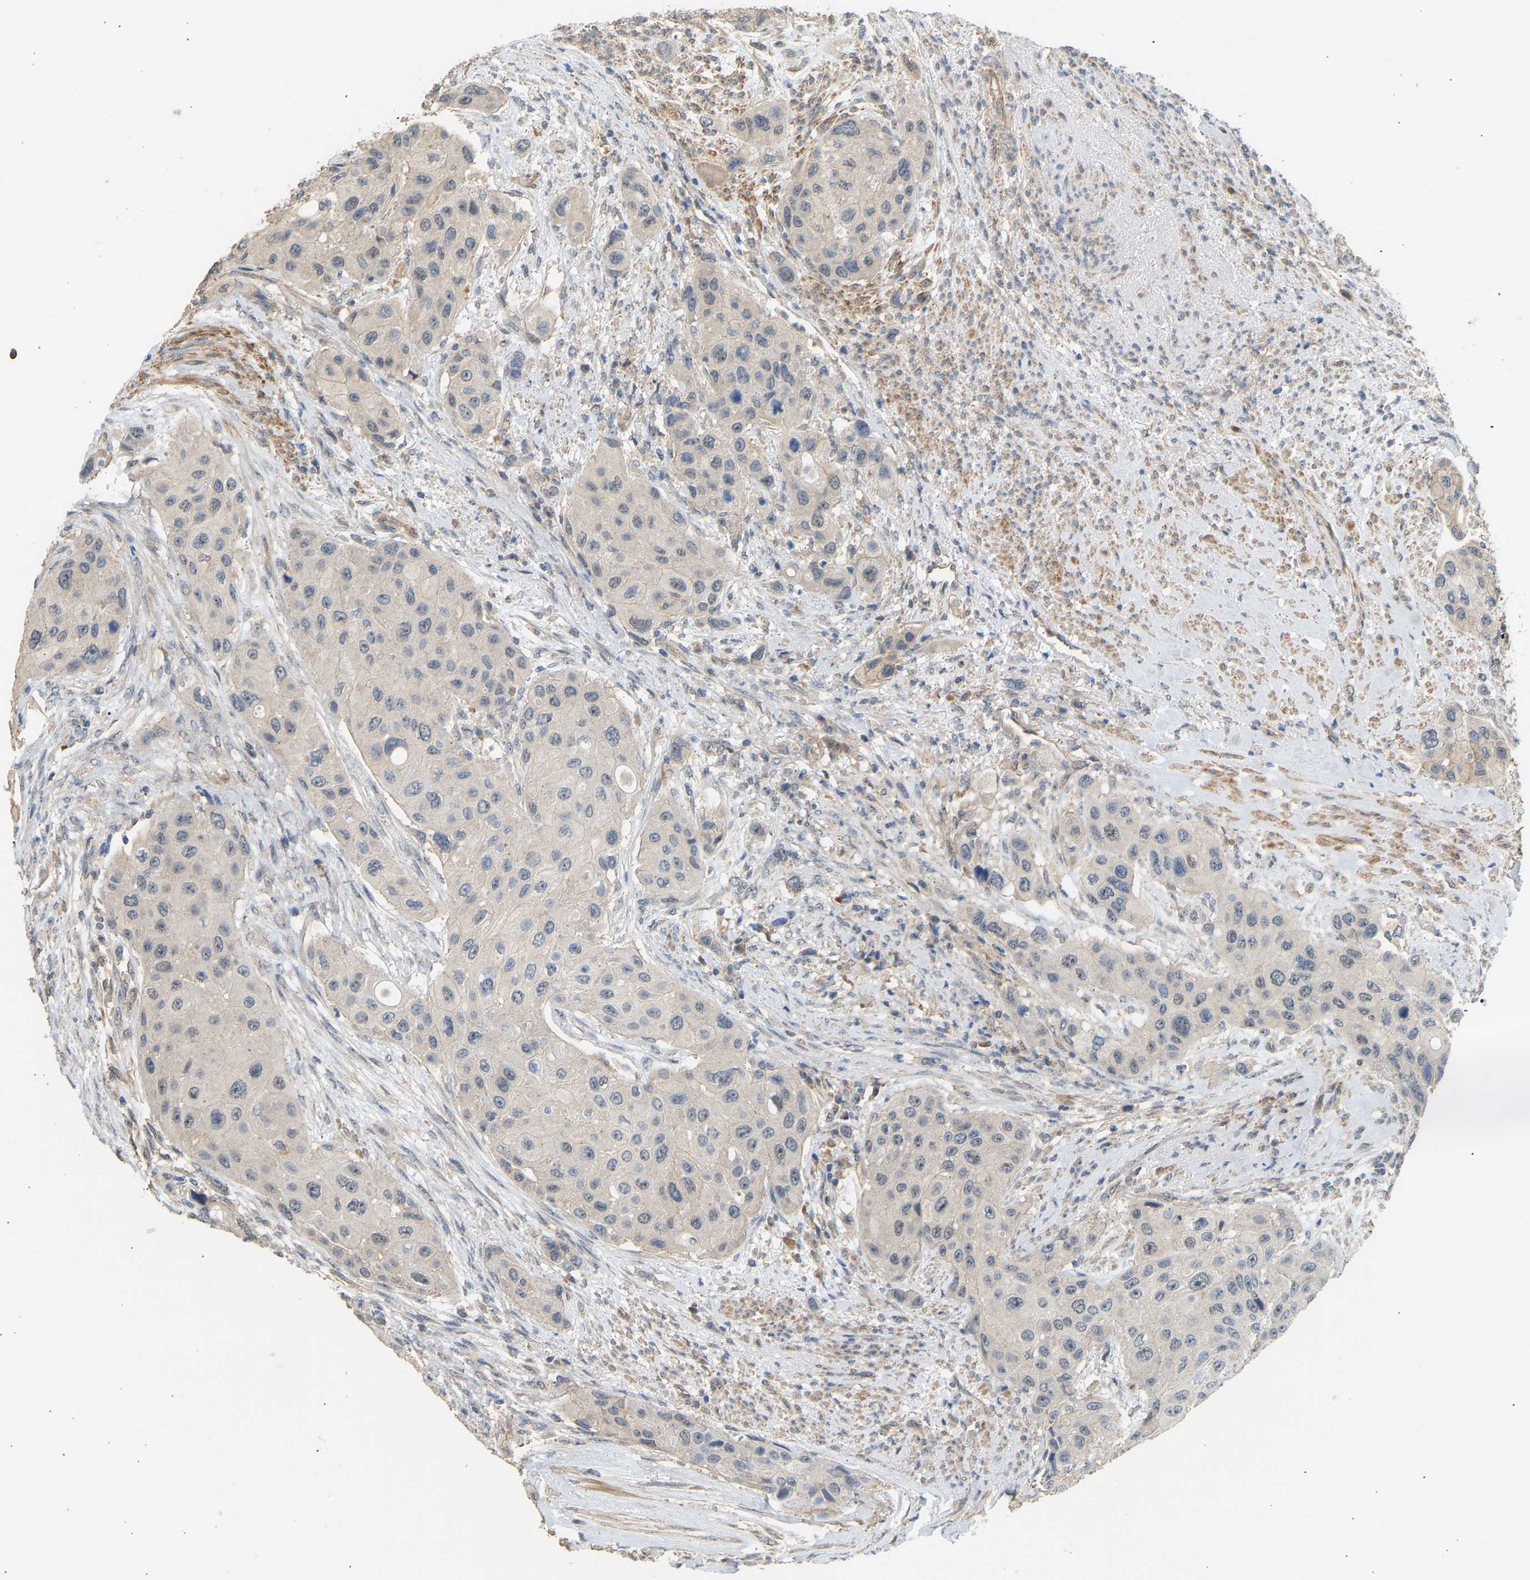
{"staining": {"intensity": "negative", "quantity": "none", "location": "none"}, "tissue": "urothelial cancer", "cell_type": "Tumor cells", "image_type": "cancer", "snomed": [{"axis": "morphology", "description": "Urothelial carcinoma, High grade"}, {"axis": "topography", "description": "Urinary bladder"}], "caption": "High power microscopy image of an immunohistochemistry (IHC) image of urothelial cancer, revealing no significant positivity in tumor cells.", "gene": "RGL1", "patient": {"sex": "female", "age": 56}}